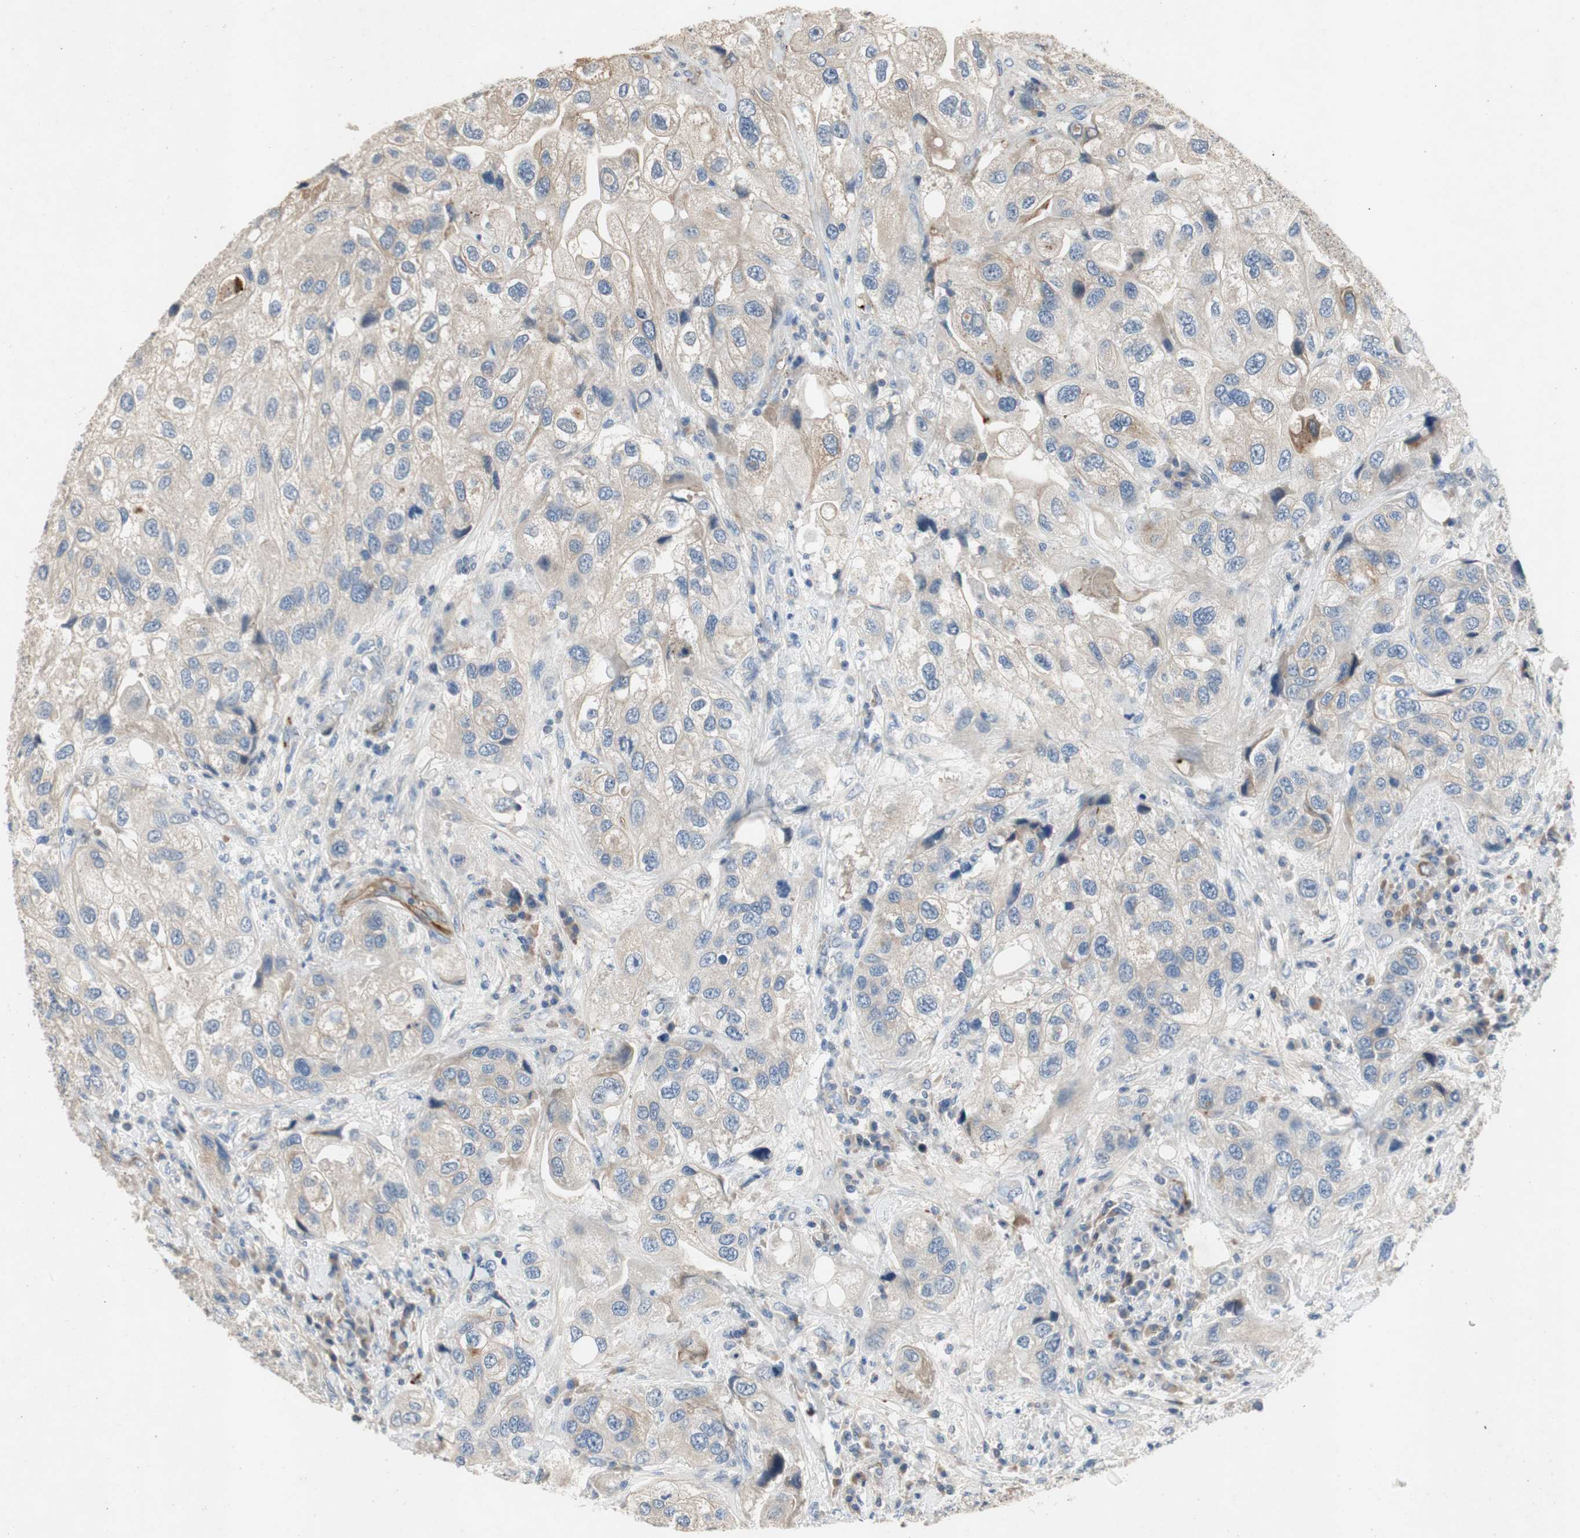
{"staining": {"intensity": "moderate", "quantity": "<25%", "location": "cytoplasmic/membranous"}, "tissue": "urothelial cancer", "cell_type": "Tumor cells", "image_type": "cancer", "snomed": [{"axis": "morphology", "description": "Urothelial carcinoma, High grade"}, {"axis": "topography", "description": "Urinary bladder"}], "caption": "Immunohistochemistry histopathology image of neoplastic tissue: urothelial carcinoma (high-grade) stained using IHC shows low levels of moderate protein expression localized specifically in the cytoplasmic/membranous of tumor cells, appearing as a cytoplasmic/membranous brown color.", "gene": "ALPL", "patient": {"sex": "female", "age": 64}}